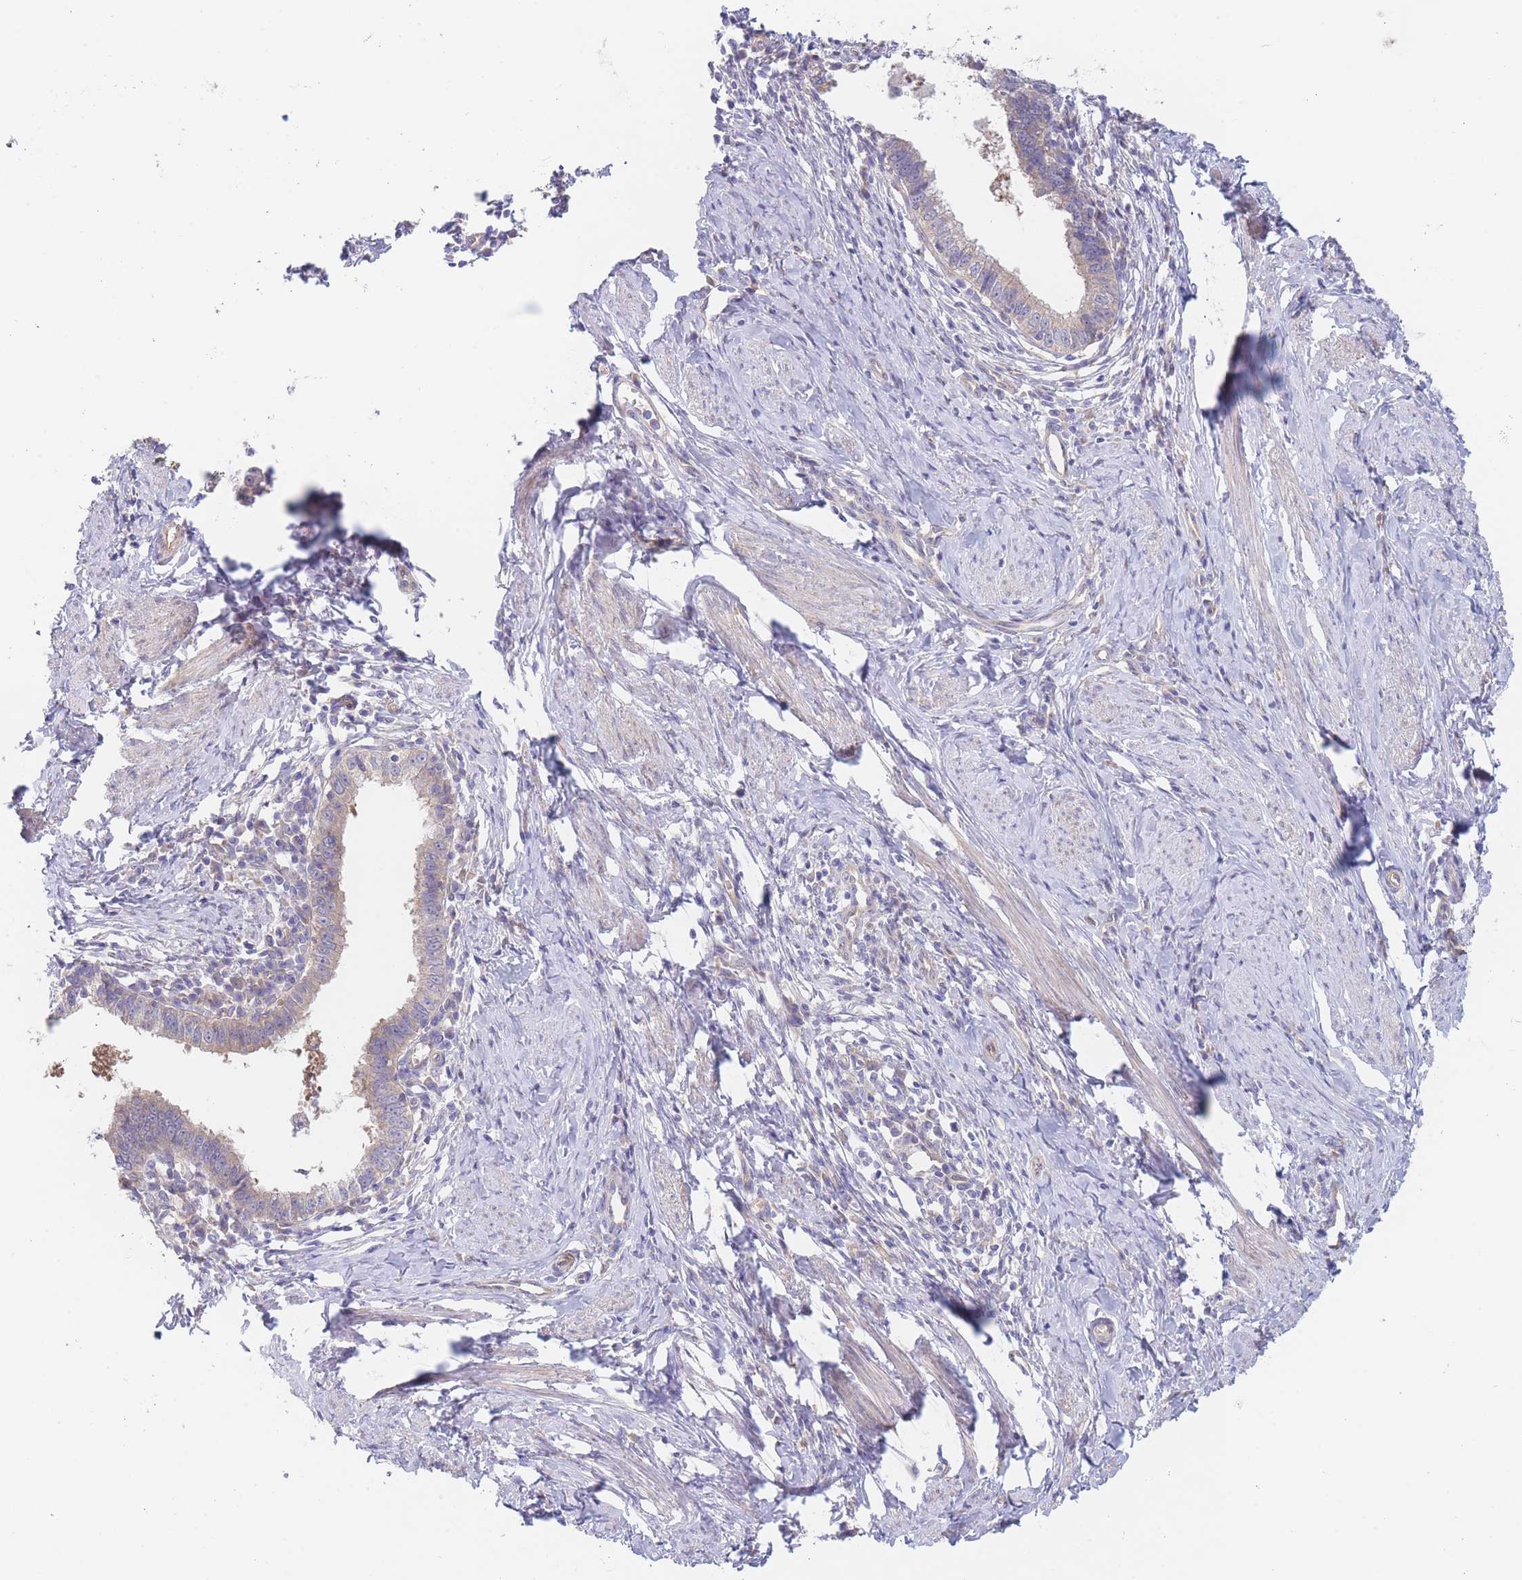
{"staining": {"intensity": "negative", "quantity": "none", "location": "none"}, "tissue": "cervical cancer", "cell_type": "Tumor cells", "image_type": "cancer", "snomed": [{"axis": "morphology", "description": "Adenocarcinoma, NOS"}, {"axis": "topography", "description": "Cervix"}], "caption": "Tumor cells show no significant staining in cervical adenocarcinoma. (DAB (3,3'-diaminobenzidine) immunohistochemistry (IHC) visualized using brightfield microscopy, high magnification).", "gene": "ZNF281", "patient": {"sex": "female", "age": 36}}